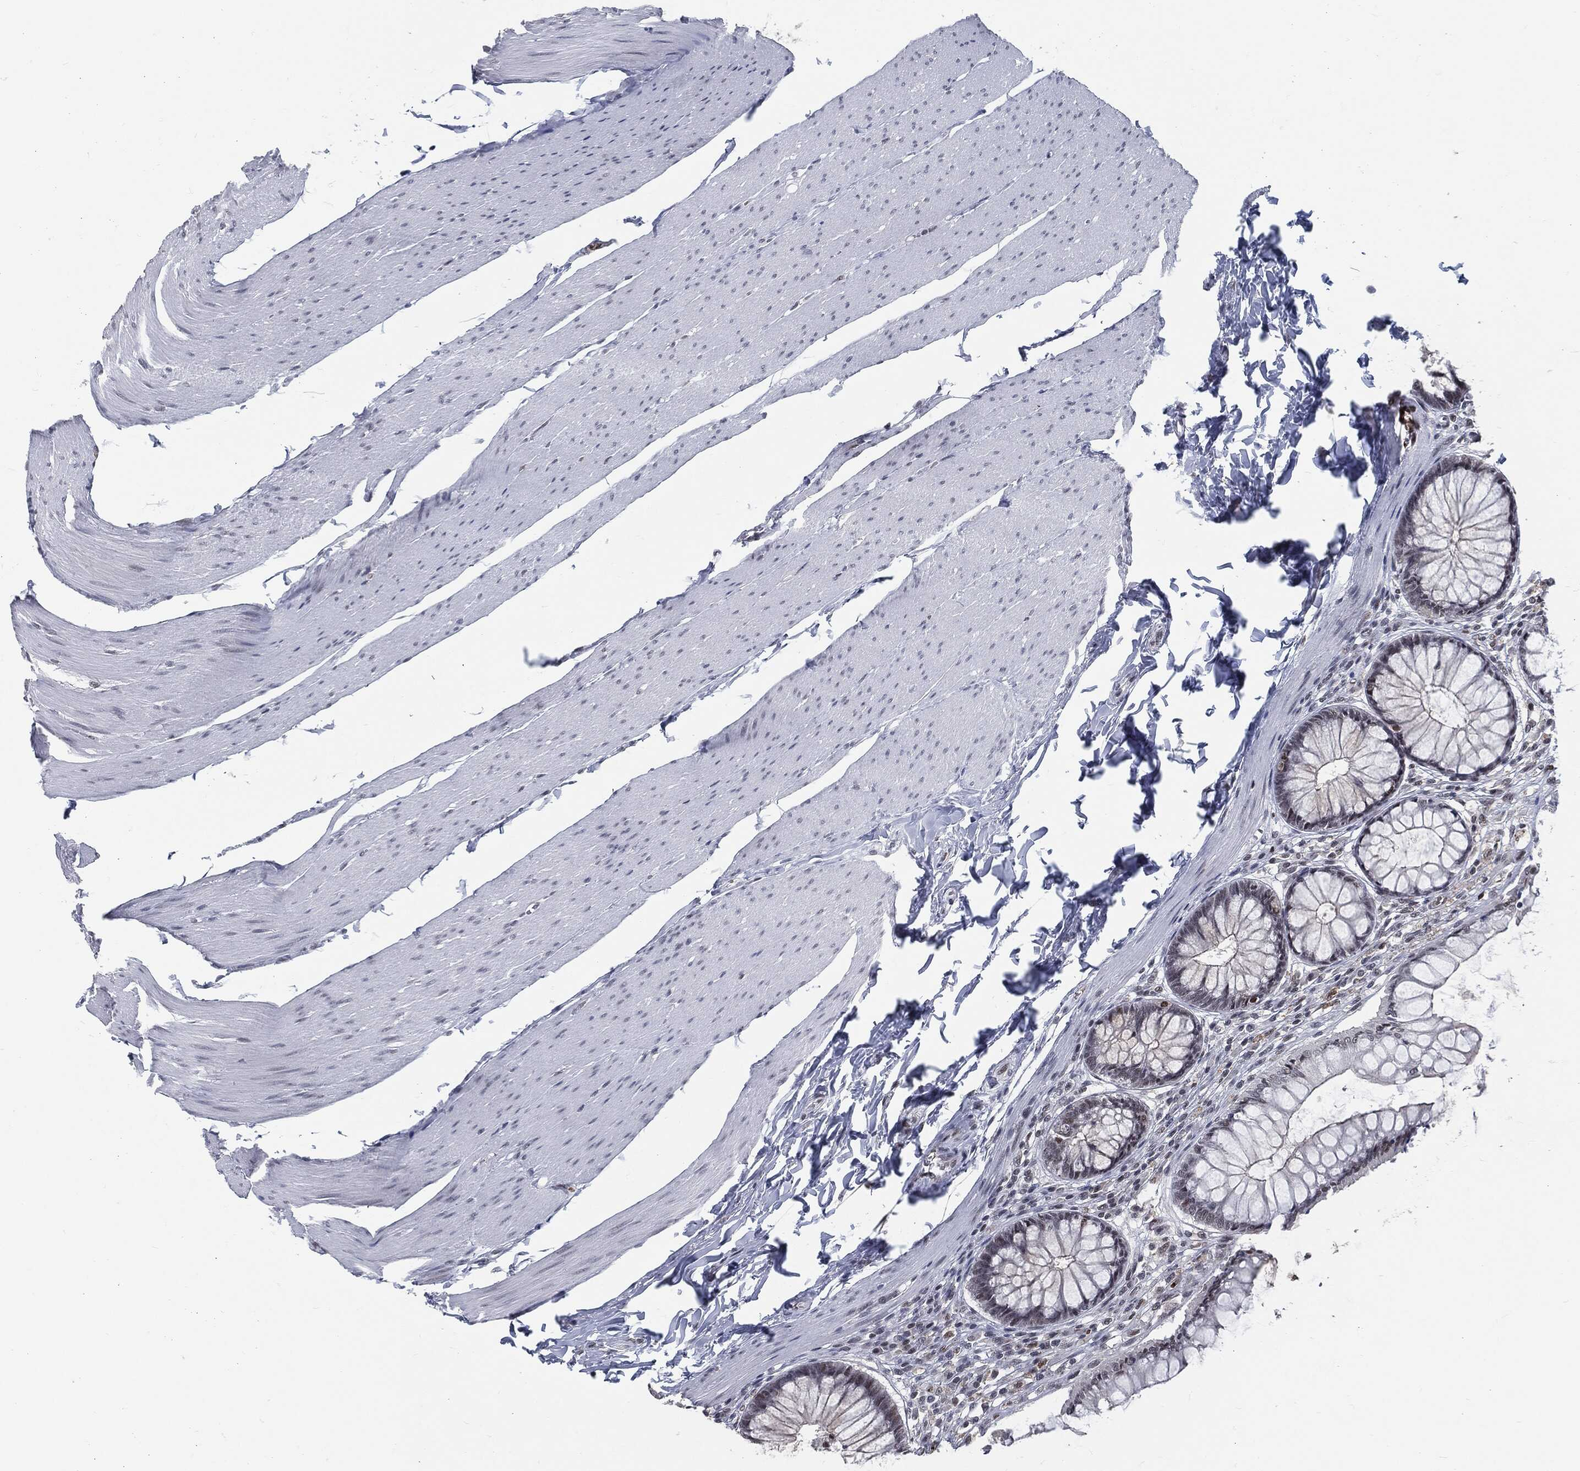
{"staining": {"intensity": "moderate", "quantity": "<25%", "location": "nuclear"}, "tissue": "rectum", "cell_type": "Glandular cells", "image_type": "normal", "snomed": [{"axis": "morphology", "description": "Normal tissue, NOS"}, {"axis": "topography", "description": "Rectum"}], "caption": "A low amount of moderate nuclear expression is present in about <25% of glandular cells in unremarkable rectum. (Stains: DAB in brown, nuclei in blue, Microscopy: brightfield microscopy at high magnification).", "gene": "ANXA1", "patient": {"sex": "female", "age": 58}}